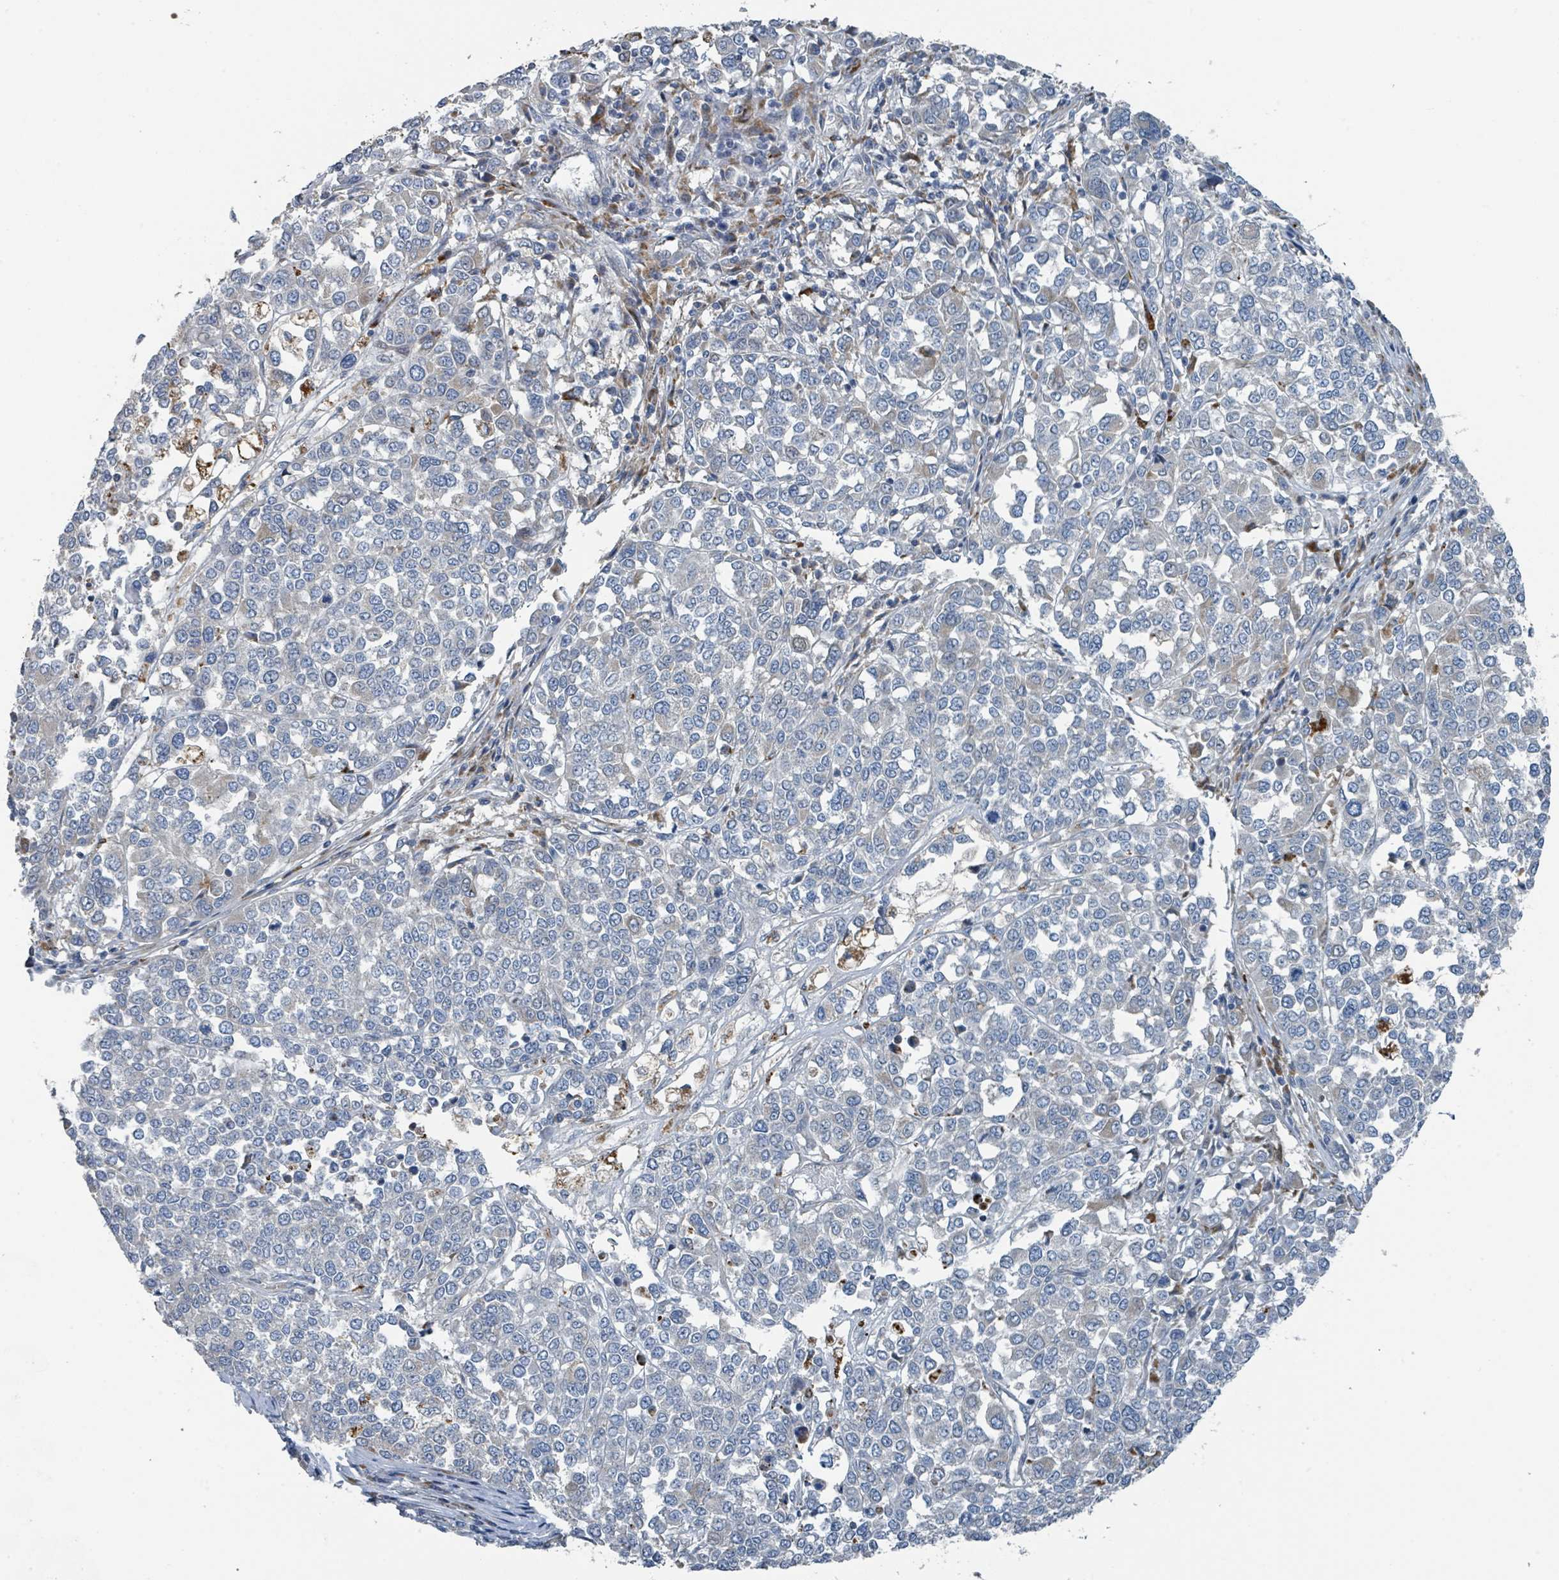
{"staining": {"intensity": "negative", "quantity": "none", "location": "none"}, "tissue": "melanoma", "cell_type": "Tumor cells", "image_type": "cancer", "snomed": [{"axis": "morphology", "description": "Malignant melanoma, Metastatic site"}, {"axis": "topography", "description": "Lymph node"}], "caption": "DAB immunohistochemical staining of malignant melanoma (metastatic site) exhibits no significant positivity in tumor cells.", "gene": "DIPK2A", "patient": {"sex": "male", "age": 44}}